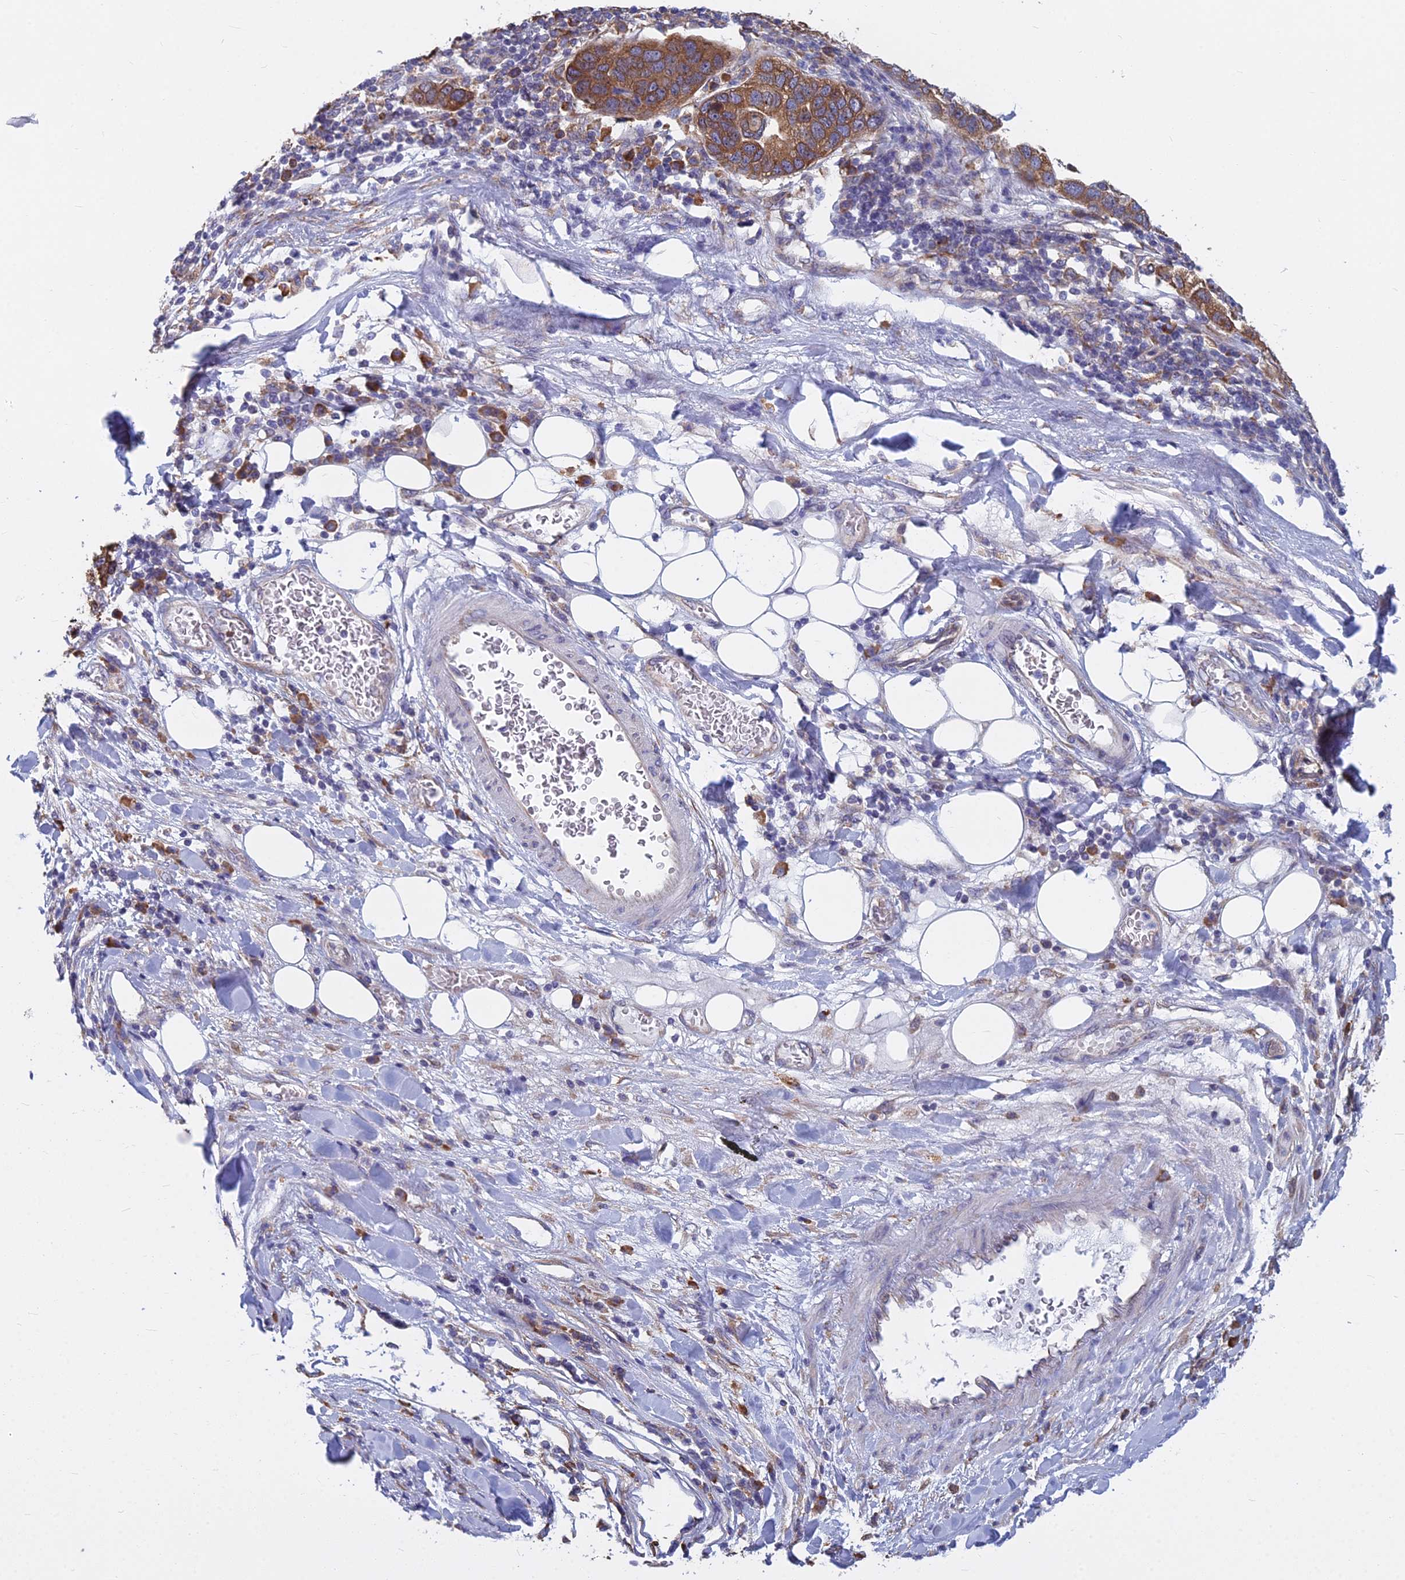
{"staining": {"intensity": "moderate", "quantity": ">75%", "location": "cytoplasmic/membranous"}, "tissue": "pancreatic cancer", "cell_type": "Tumor cells", "image_type": "cancer", "snomed": [{"axis": "morphology", "description": "Adenocarcinoma, NOS"}, {"axis": "topography", "description": "Pancreas"}], "caption": "IHC (DAB) staining of human pancreatic cancer shows moderate cytoplasmic/membranous protein positivity in approximately >75% of tumor cells.", "gene": "KIAA1143", "patient": {"sex": "female", "age": 61}}